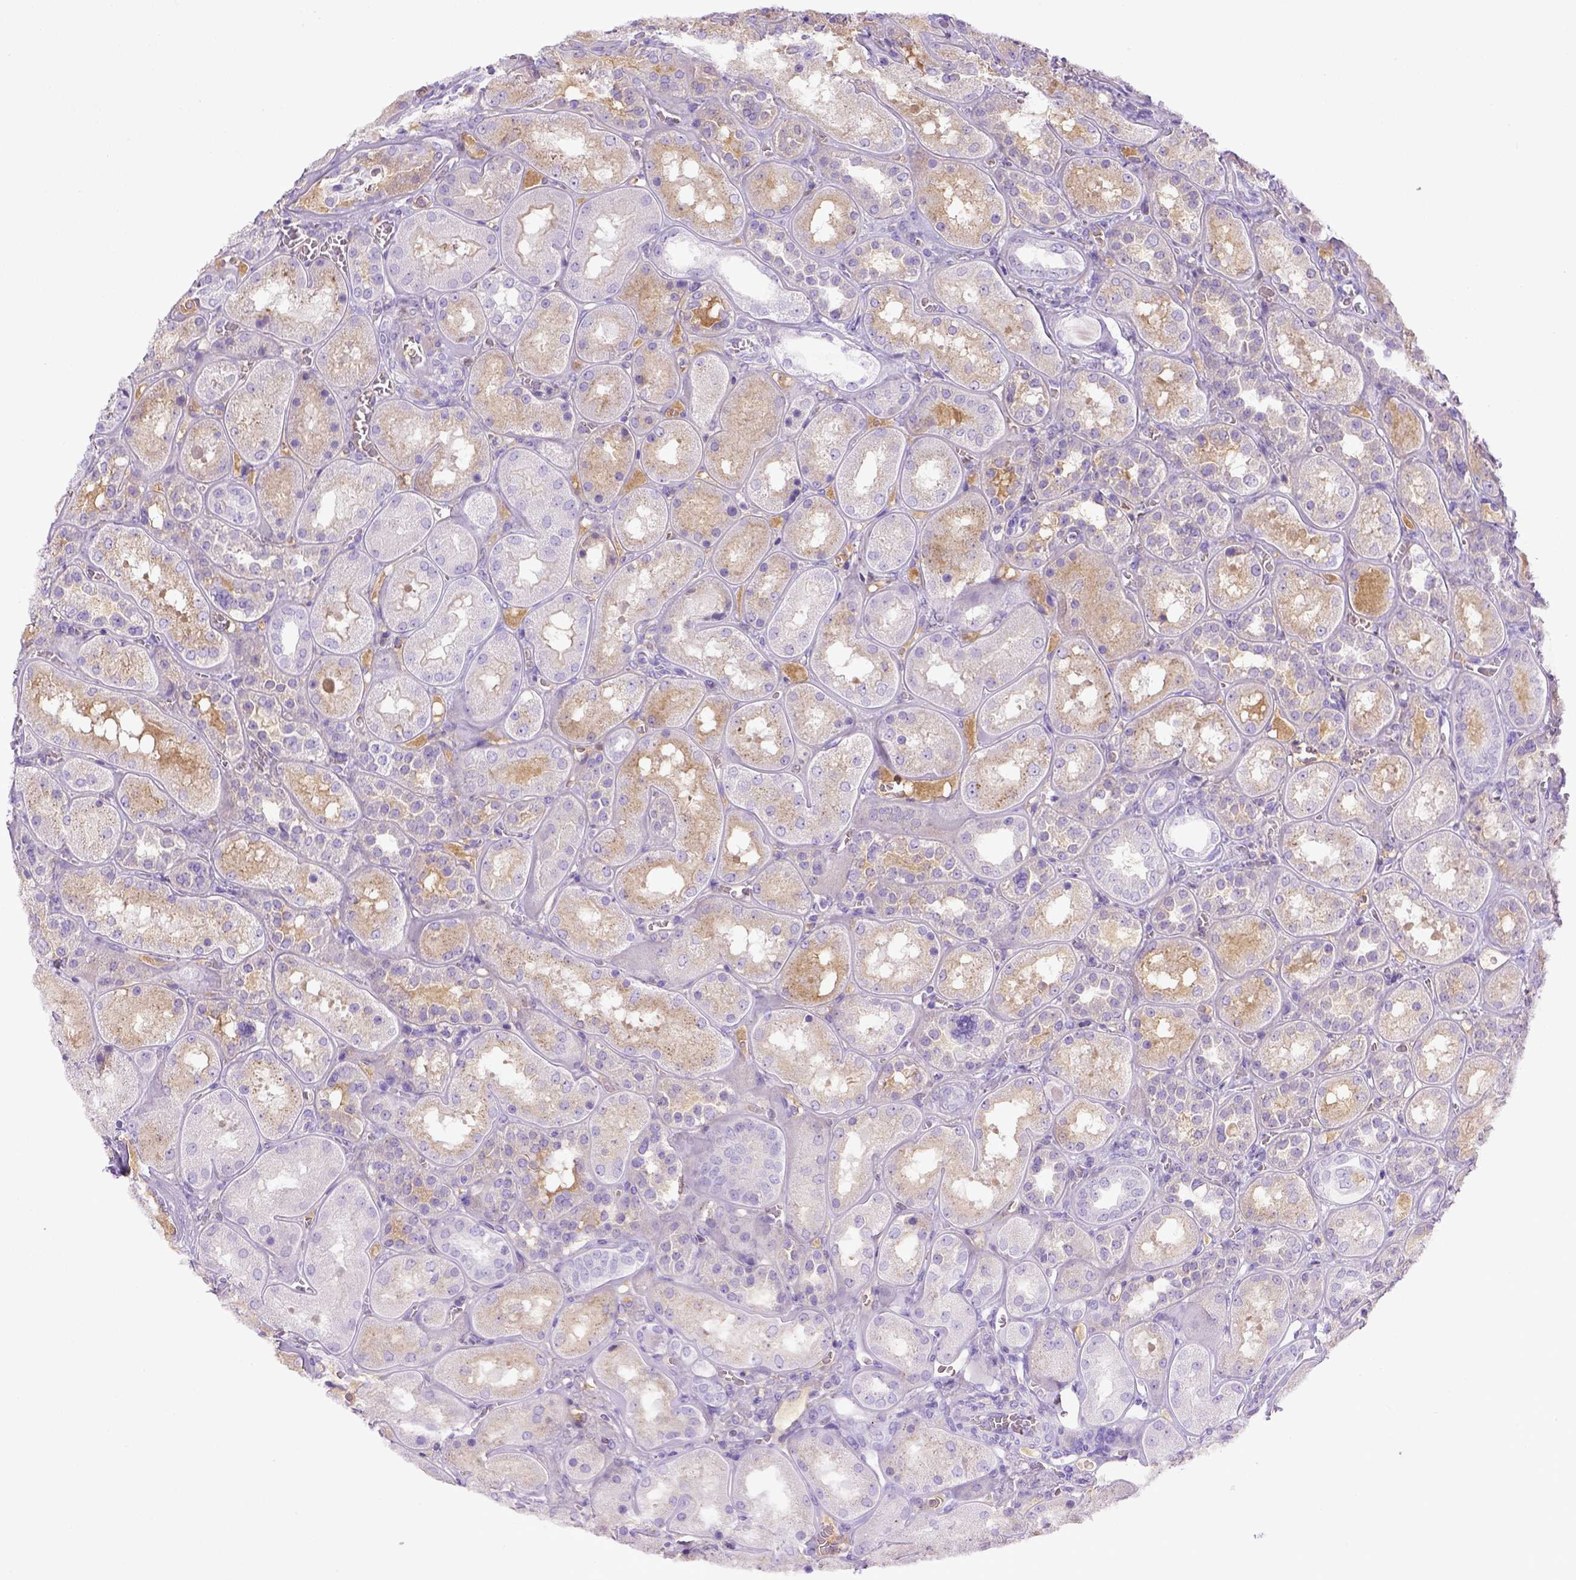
{"staining": {"intensity": "negative", "quantity": "none", "location": "none"}, "tissue": "kidney", "cell_type": "Cells in glomeruli", "image_type": "normal", "snomed": [{"axis": "morphology", "description": "Normal tissue, NOS"}, {"axis": "topography", "description": "Kidney"}], "caption": "Histopathology image shows no significant protein staining in cells in glomeruli of benign kidney. (Immunohistochemistry (ihc), brightfield microscopy, high magnification).", "gene": "ITIH4", "patient": {"sex": "male", "age": 73}}